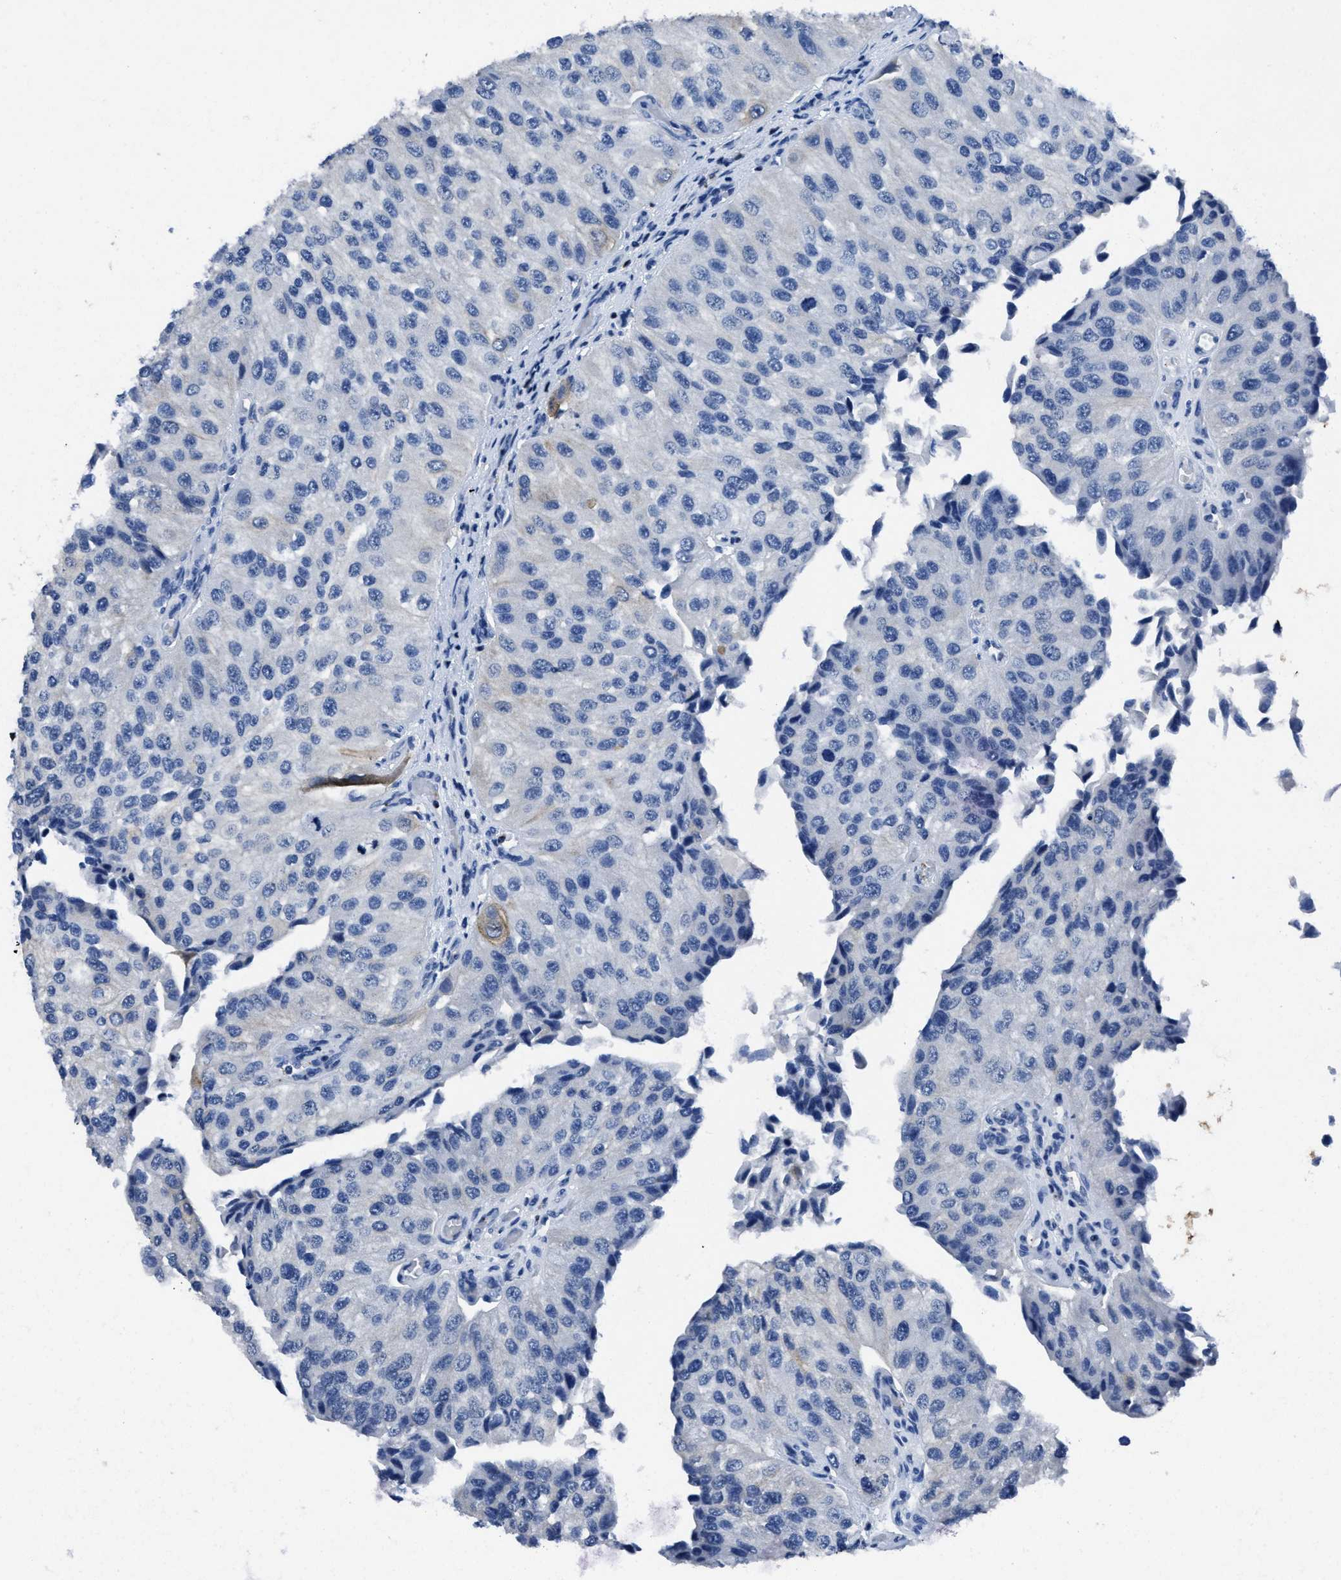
{"staining": {"intensity": "negative", "quantity": "none", "location": "none"}, "tissue": "urothelial cancer", "cell_type": "Tumor cells", "image_type": "cancer", "snomed": [{"axis": "morphology", "description": "Urothelial carcinoma, High grade"}, {"axis": "topography", "description": "Kidney"}, {"axis": "topography", "description": "Urinary bladder"}], "caption": "Immunohistochemical staining of human urothelial carcinoma (high-grade) displays no significant positivity in tumor cells.", "gene": "ITGA3", "patient": {"sex": "male", "age": 77}}